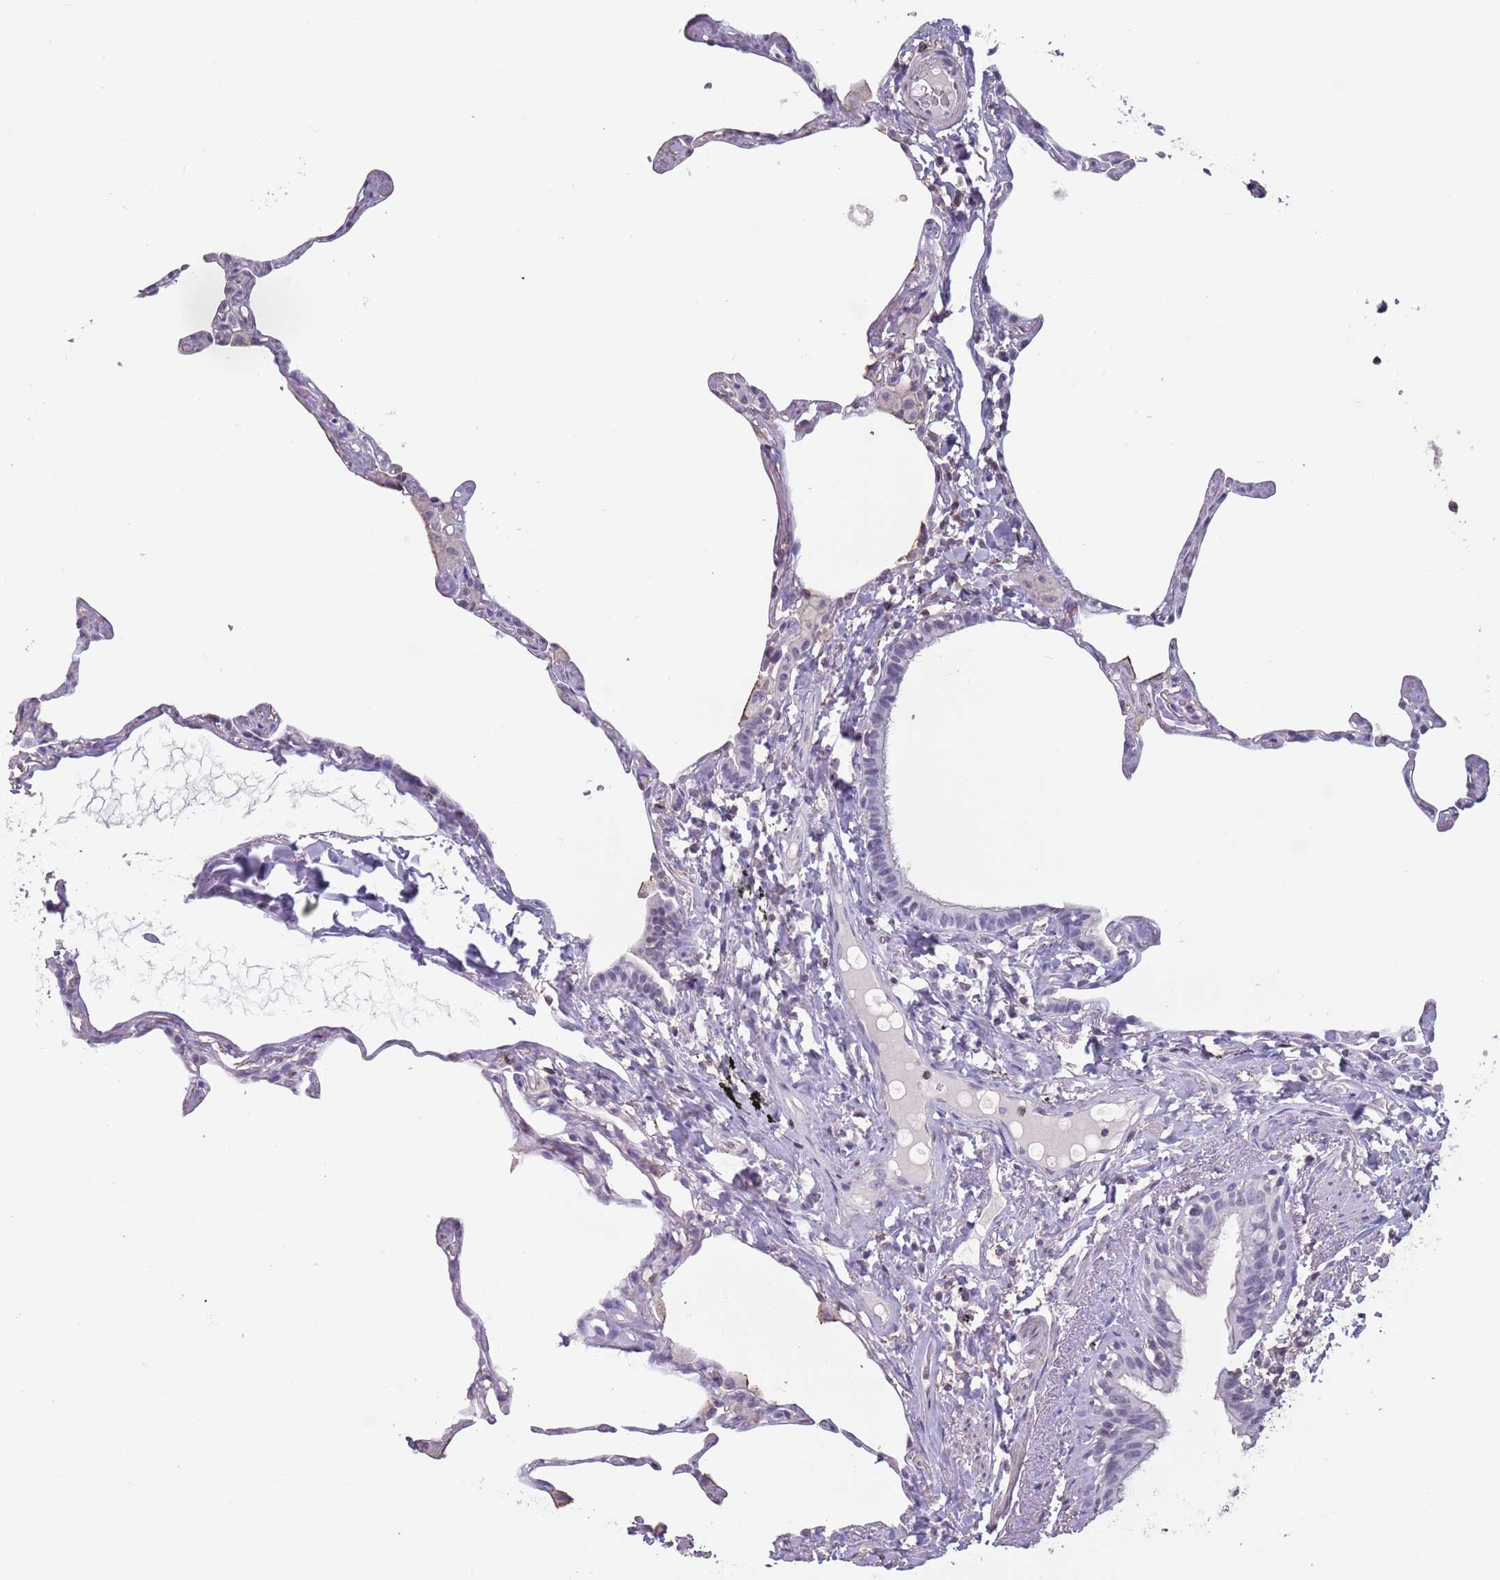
{"staining": {"intensity": "negative", "quantity": "none", "location": "none"}, "tissue": "lung", "cell_type": "Alveolar cells", "image_type": "normal", "snomed": [{"axis": "morphology", "description": "Normal tissue, NOS"}, {"axis": "topography", "description": "Lung"}], "caption": "Unremarkable lung was stained to show a protein in brown. There is no significant expression in alveolar cells.", "gene": "SUN5", "patient": {"sex": "male", "age": 65}}